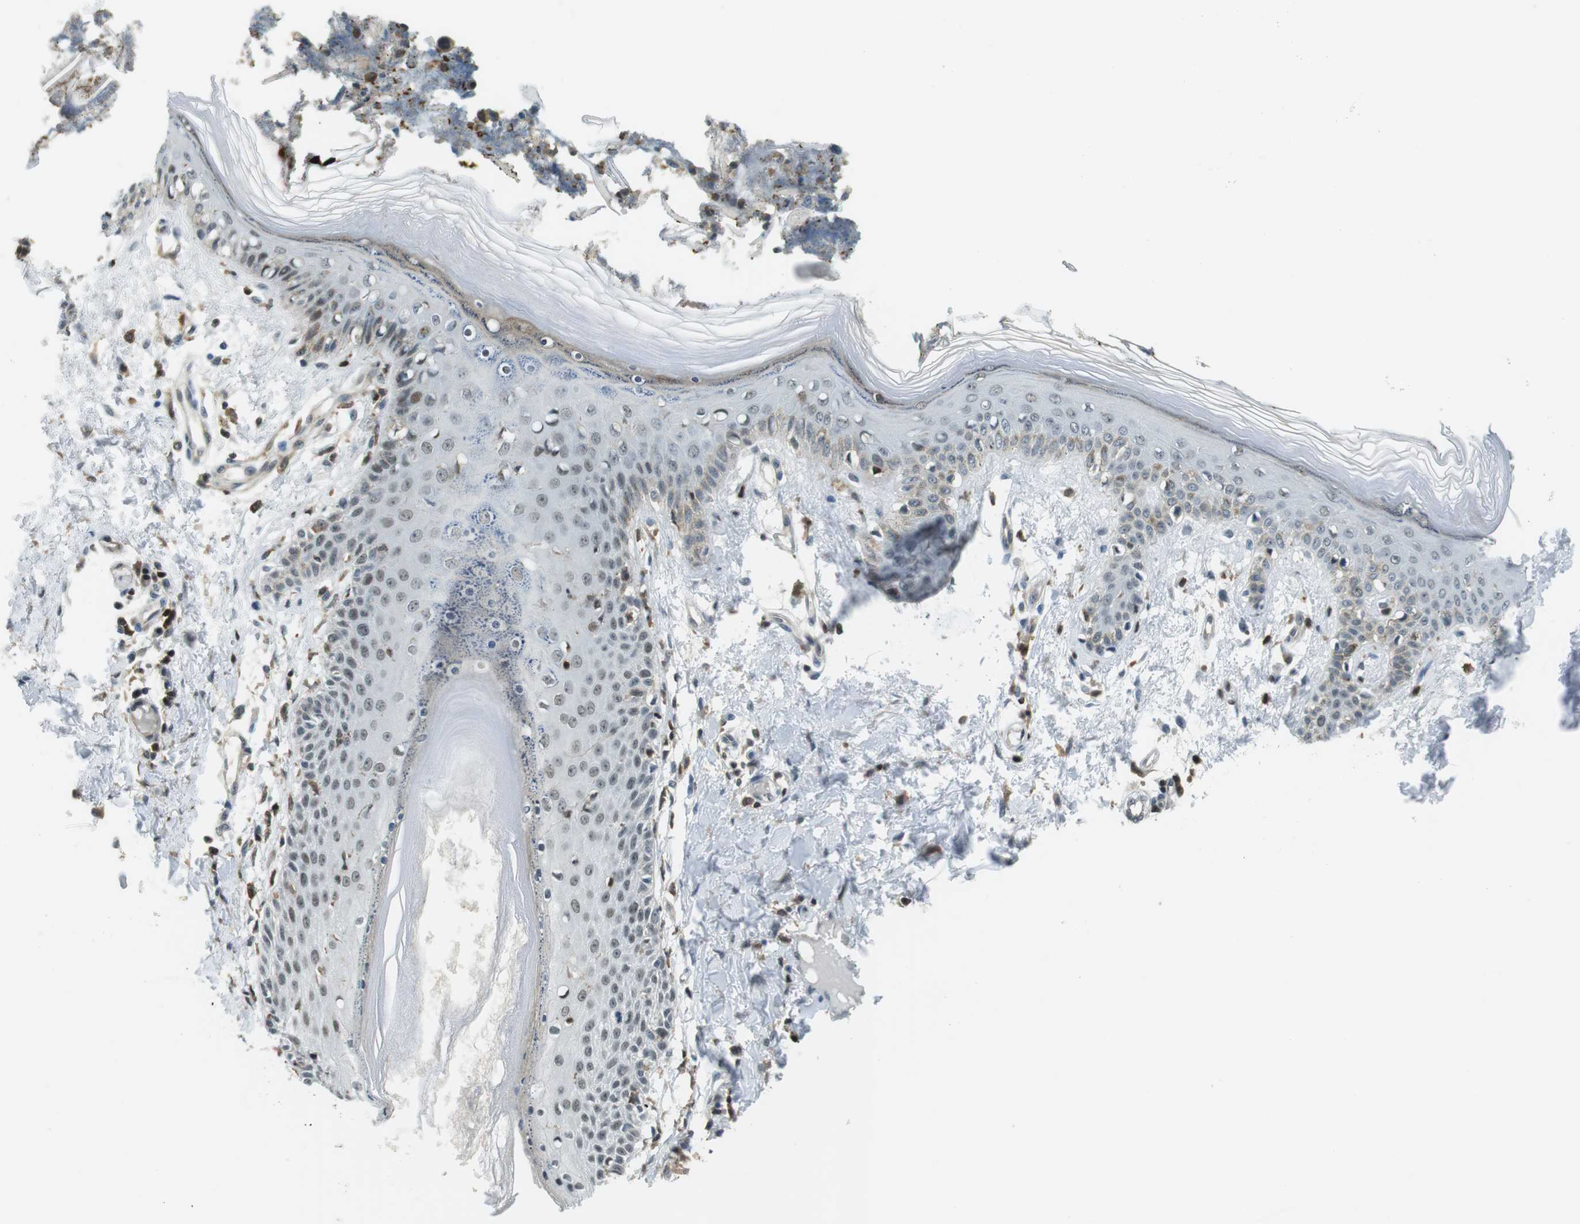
{"staining": {"intensity": "weak", "quantity": "25%-75%", "location": "cytoplasmic/membranous"}, "tissue": "skin", "cell_type": "Fibroblasts", "image_type": "normal", "snomed": [{"axis": "morphology", "description": "Normal tissue, NOS"}, {"axis": "topography", "description": "Skin"}], "caption": "There is low levels of weak cytoplasmic/membranous staining in fibroblasts of unremarkable skin, as demonstrated by immunohistochemical staining (brown color).", "gene": "STK10", "patient": {"sex": "male", "age": 53}}